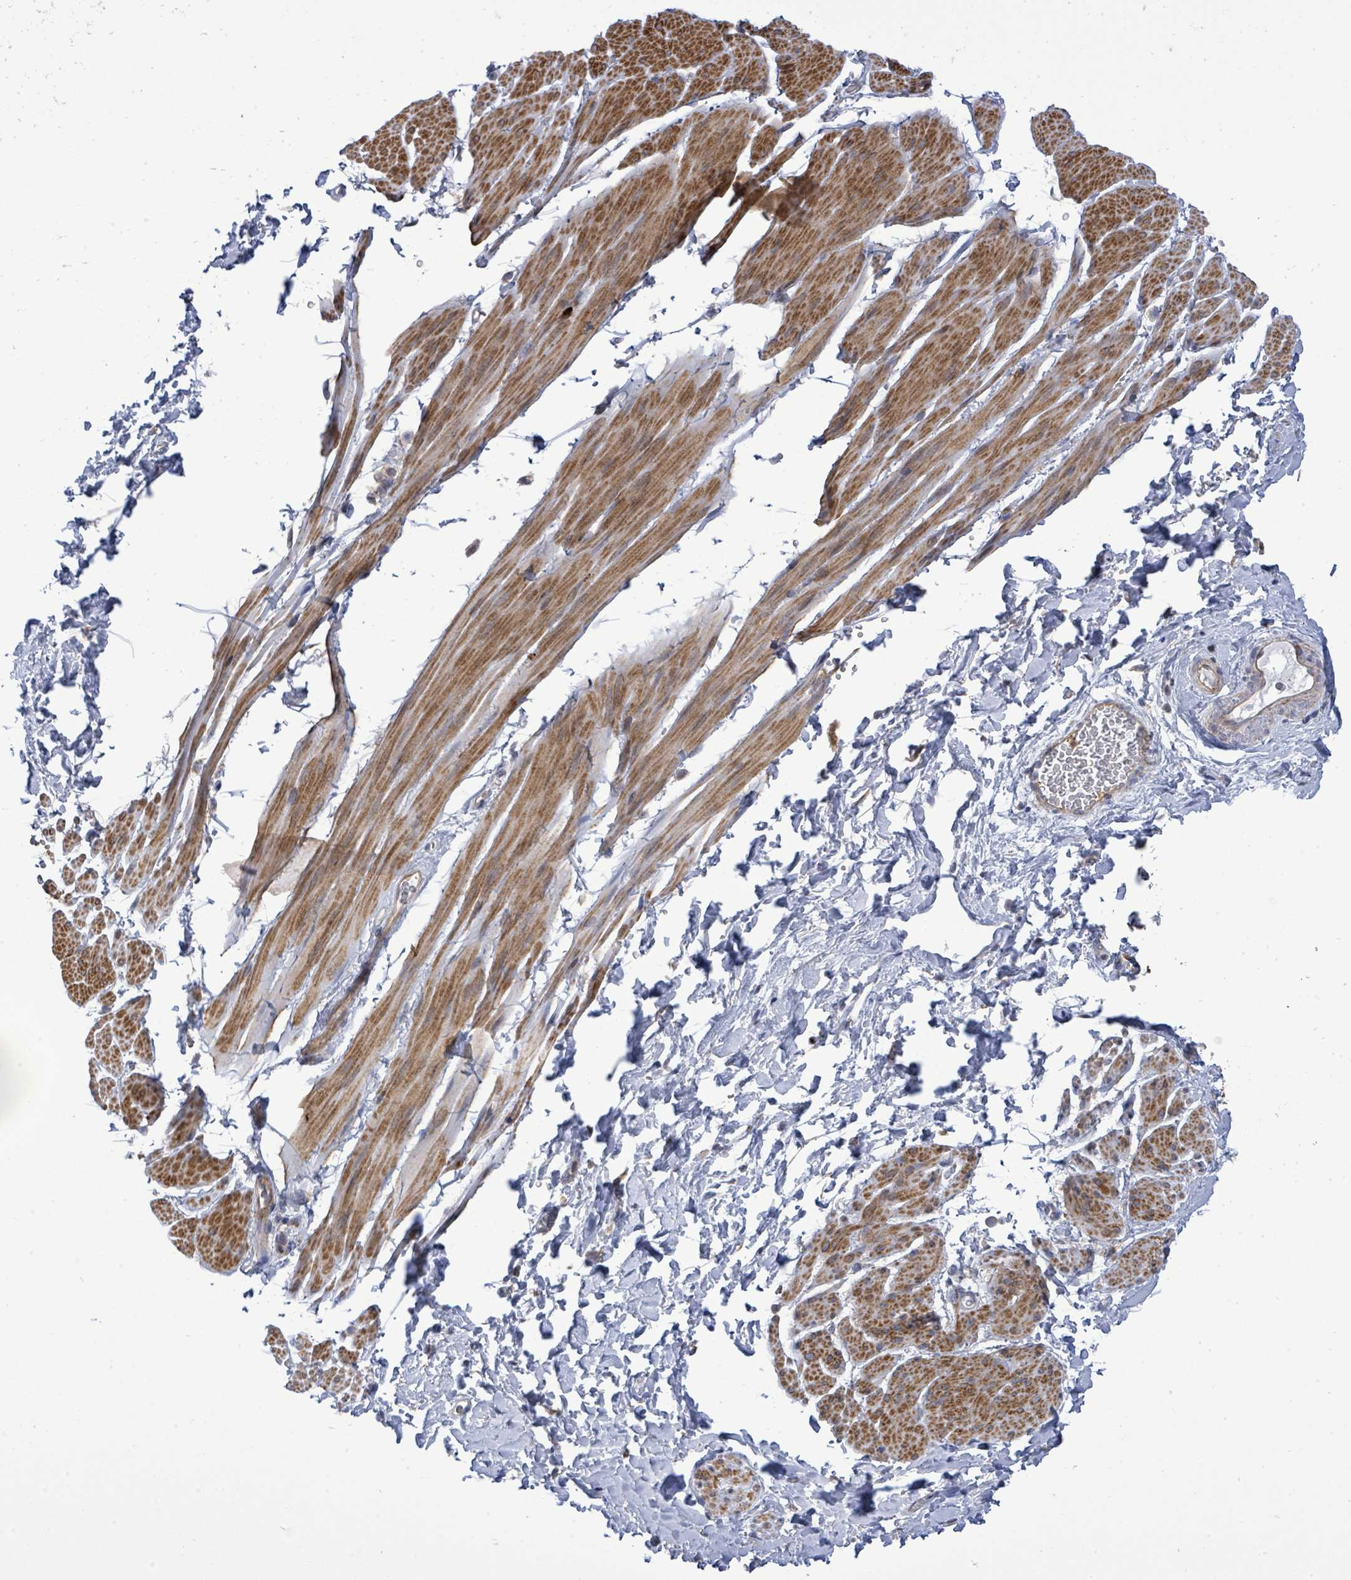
{"staining": {"intensity": "strong", "quantity": "25%-75%", "location": "cytoplasmic/membranous"}, "tissue": "smooth muscle", "cell_type": "Smooth muscle cells", "image_type": "normal", "snomed": [{"axis": "morphology", "description": "Normal tissue, NOS"}, {"axis": "topography", "description": "Smooth muscle"}, {"axis": "topography", "description": "Peripheral nerve tissue"}], "caption": "The histopathology image reveals a brown stain indicating the presence of a protein in the cytoplasmic/membranous of smooth muscle cells in smooth muscle.", "gene": "SAR1A", "patient": {"sex": "male", "age": 69}}